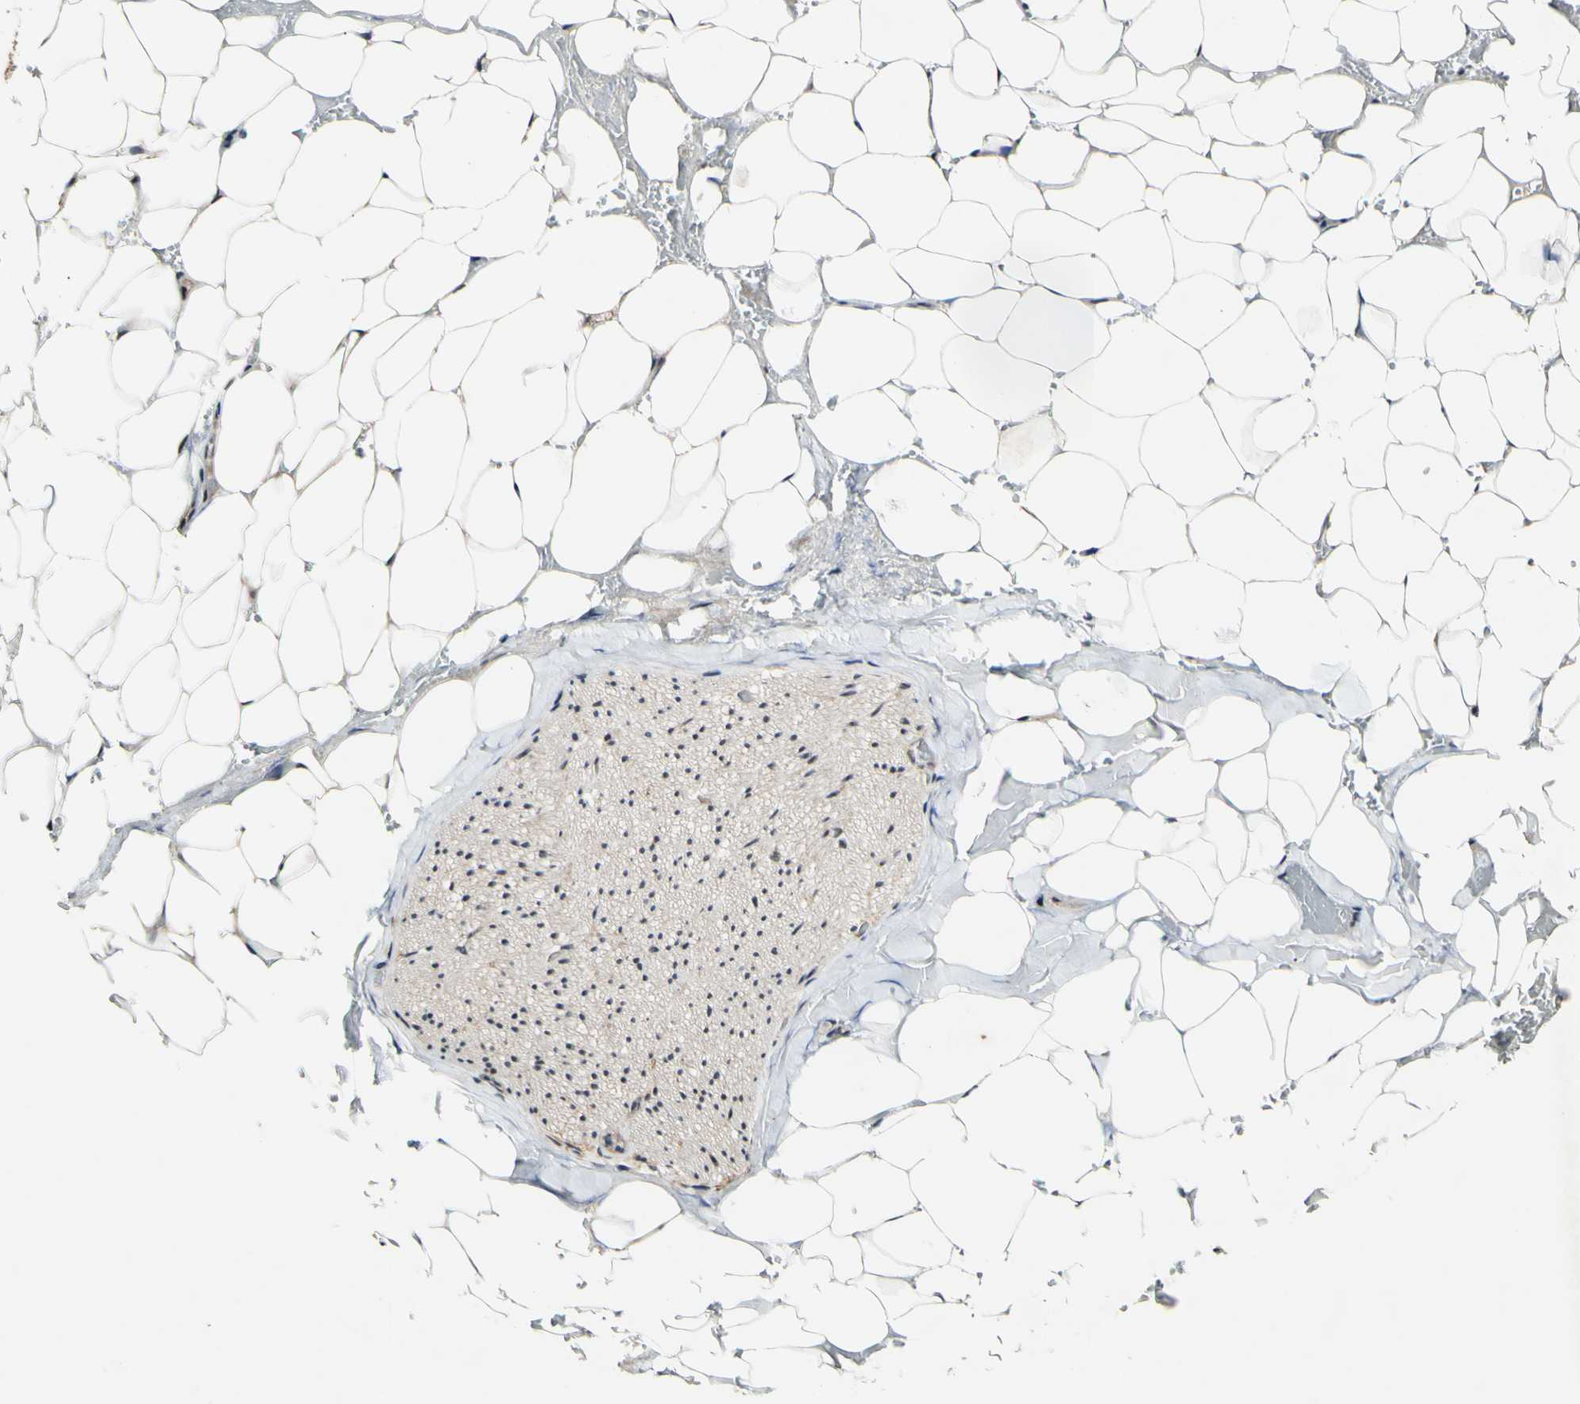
{"staining": {"intensity": "moderate", "quantity": ">75%", "location": "cytoplasmic/membranous,nuclear"}, "tissue": "adipose tissue", "cell_type": "Adipocytes", "image_type": "normal", "snomed": [{"axis": "morphology", "description": "Normal tissue, NOS"}, {"axis": "topography", "description": "Peripheral nerve tissue"}], "caption": "Unremarkable adipose tissue shows moderate cytoplasmic/membranous,nuclear expression in approximately >75% of adipocytes.", "gene": "POLR2F", "patient": {"sex": "male", "age": 70}}